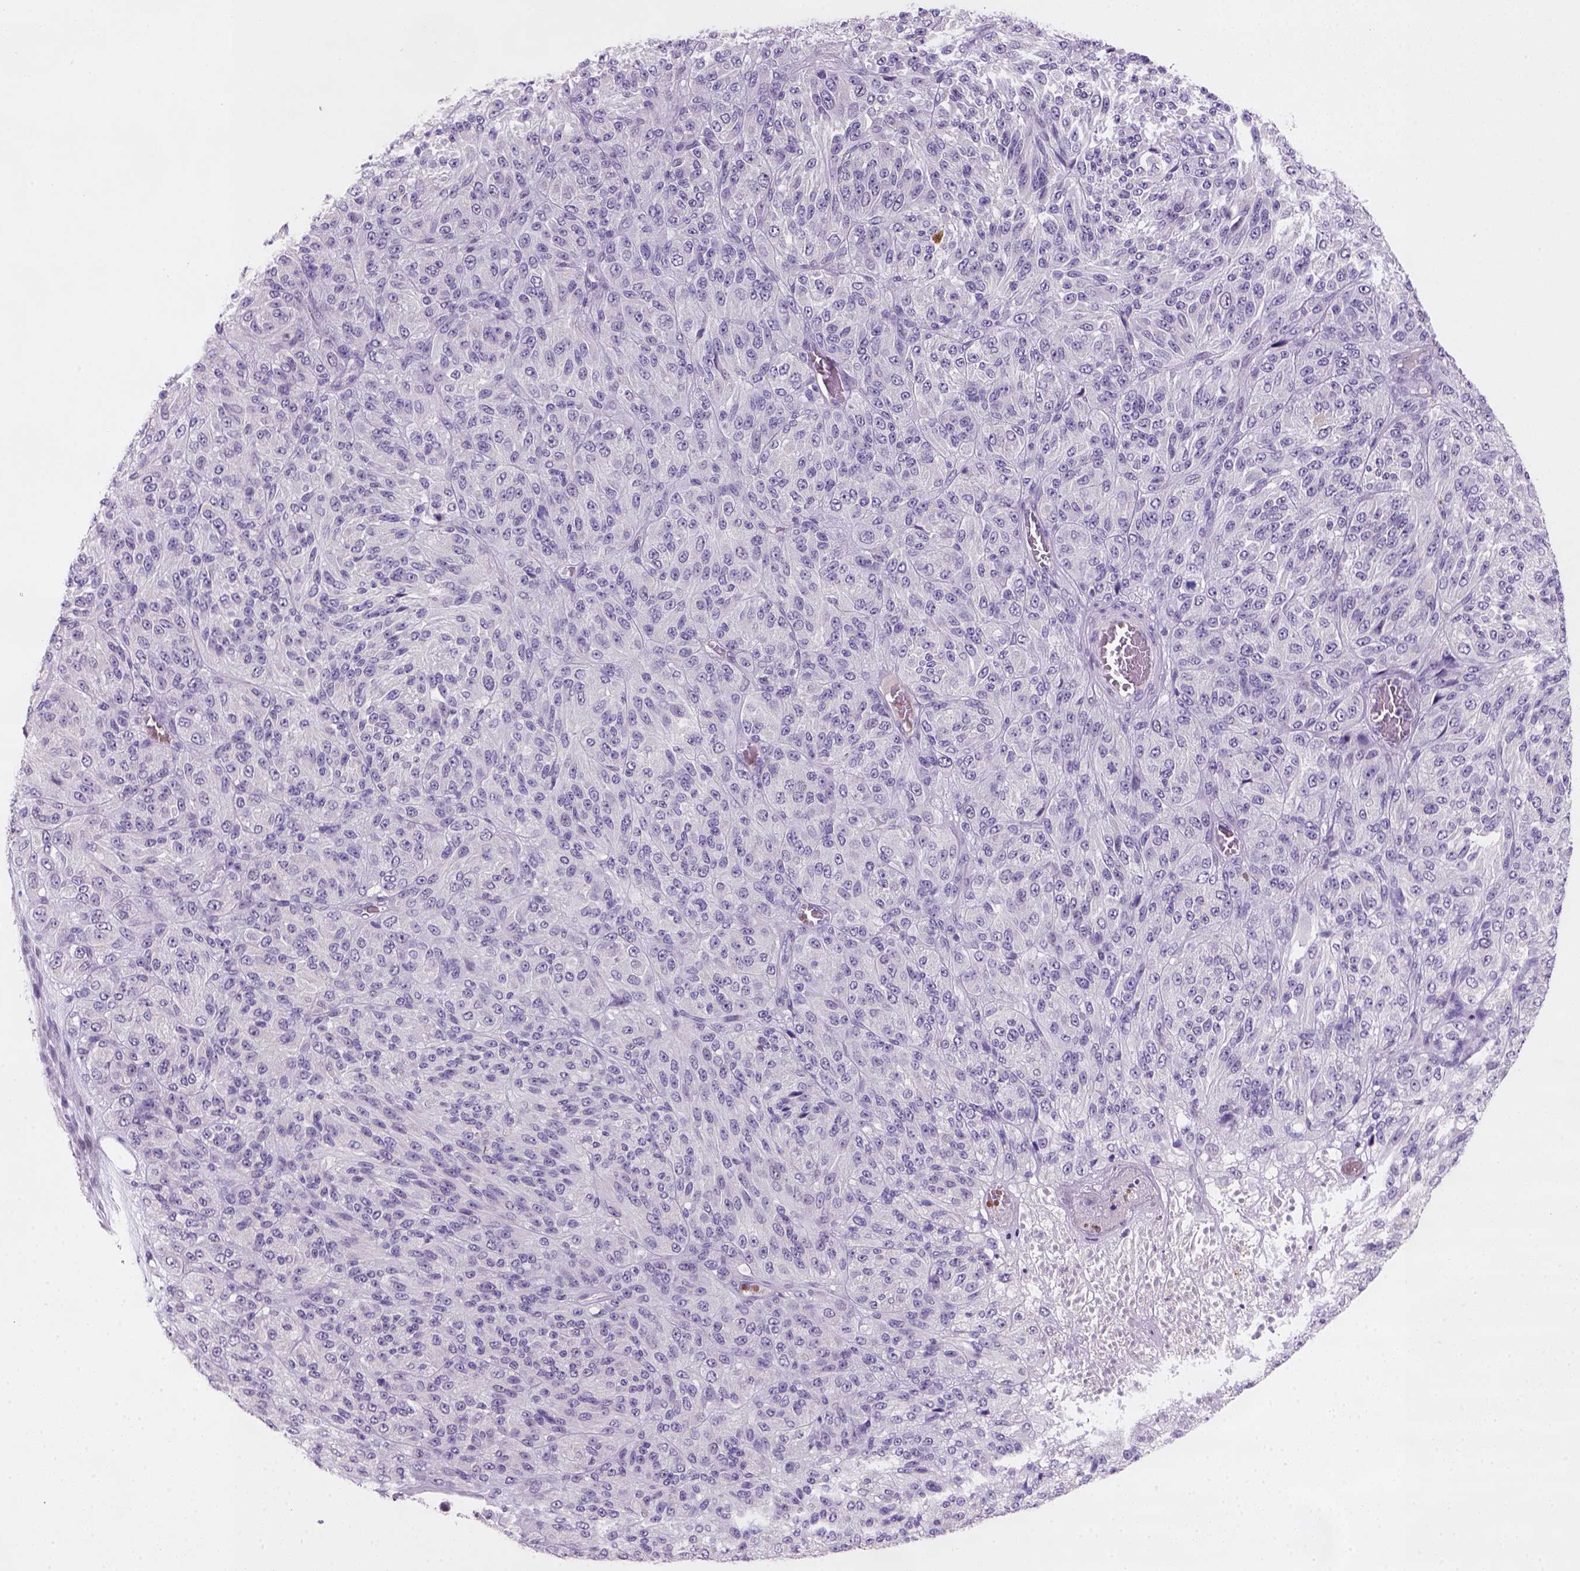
{"staining": {"intensity": "weak", "quantity": "<25%", "location": "nuclear"}, "tissue": "melanoma", "cell_type": "Tumor cells", "image_type": "cancer", "snomed": [{"axis": "morphology", "description": "Malignant melanoma, Metastatic site"}, {"axis": "topography", "description": "Brain"}], "caption": "This histopathology image is of melanoma stained with immunohistochemistry (IHC) to label a protein in brown with the nuclei are counter-stained blue. There is no expression in tumor cells.", "gene": "ZMAT4", "patient": {"sex": "female", "age": 56}}